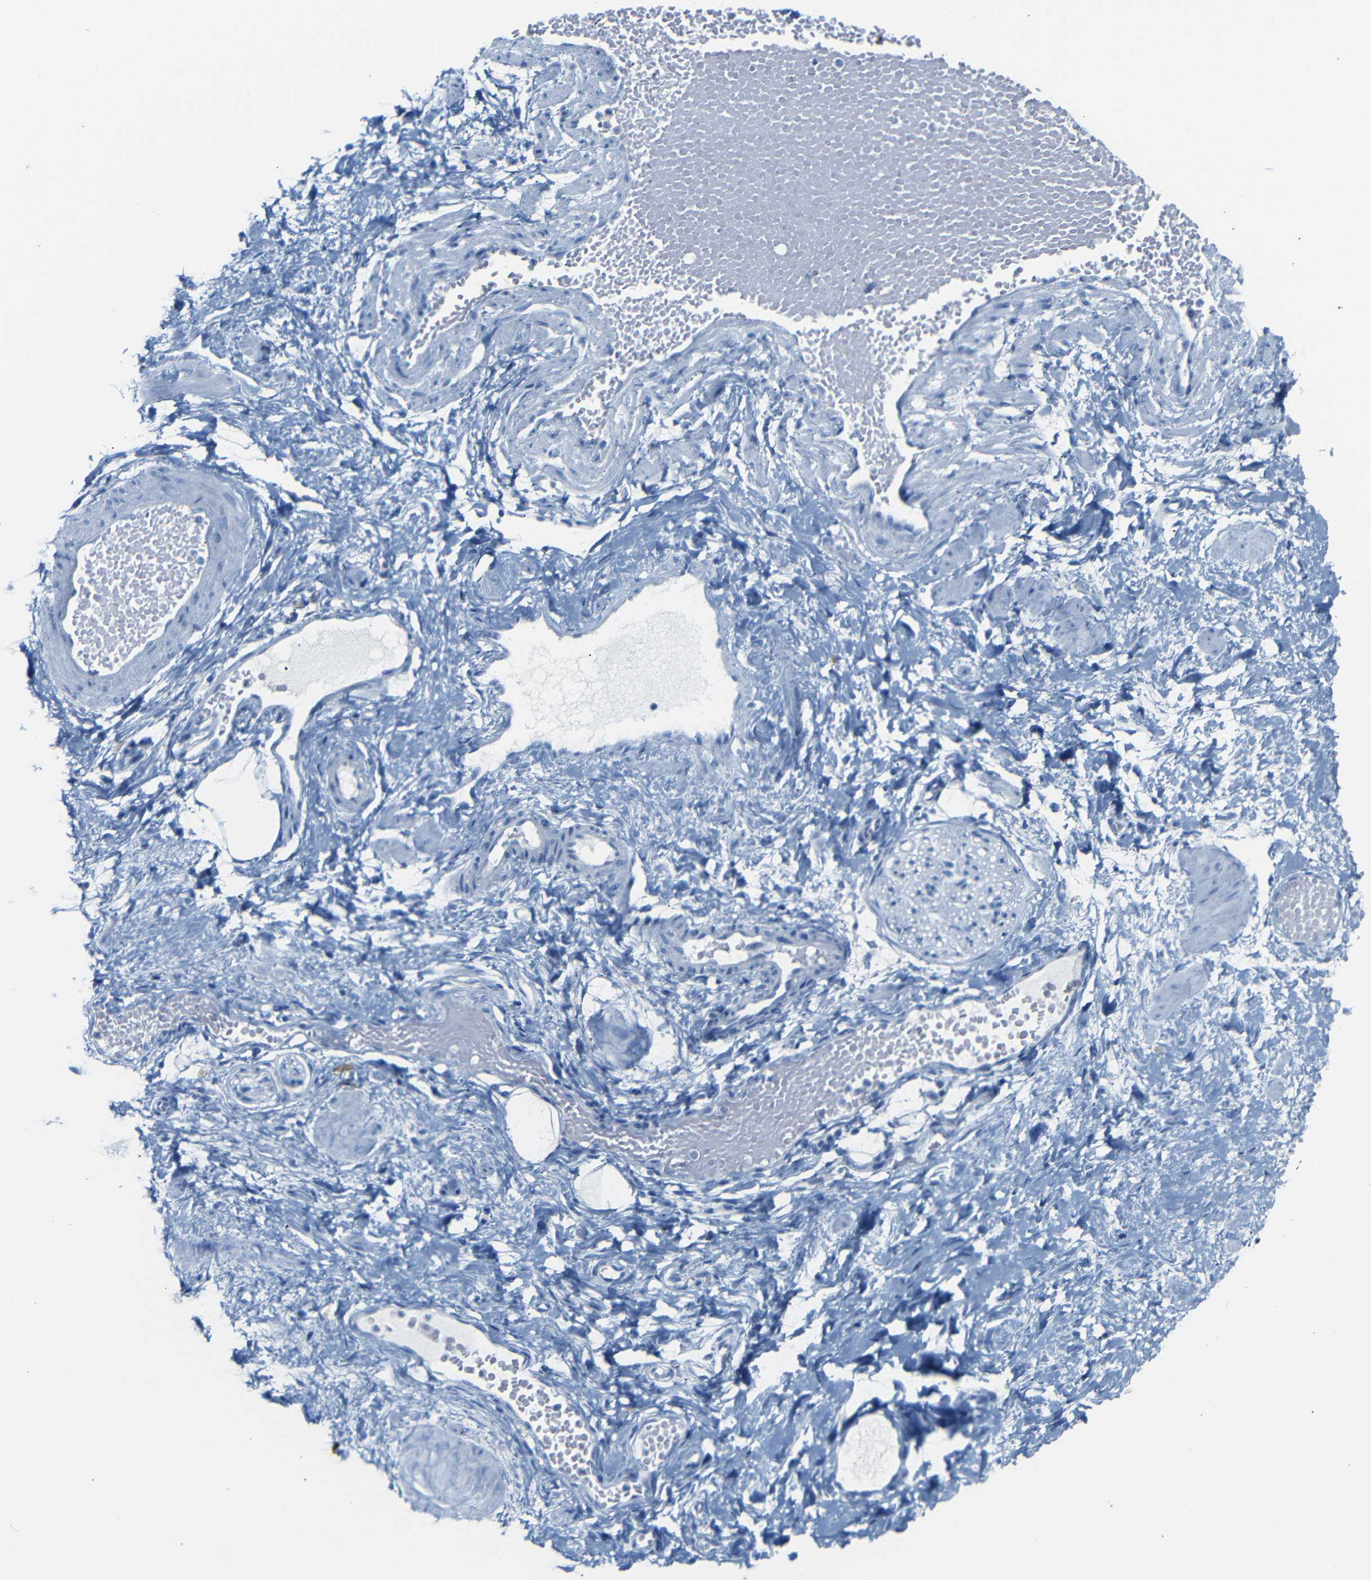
{"staining": {"intensity": "negative", "quantity": "none", "location": "none"}, "tissue": "adipose tissue", "cell_type": "Adipocytes", "image_type": "normal", "snomed": [{"axis": "morphology", "description": "Normal tissue, NOS"}, {"axis": "topography", "description": "Soft tissue"}, {"axis": "topography", "description": "Vascular tissue"}], "caption": "Immunohistochemistry (IHC) of unremarkable adipose tissue demonstrates no expression in adipocytes. (DAB immunohistochemistry, high magnification).", "gene": "FCRL1", "patient": {"sex": "female", "age": 35}}